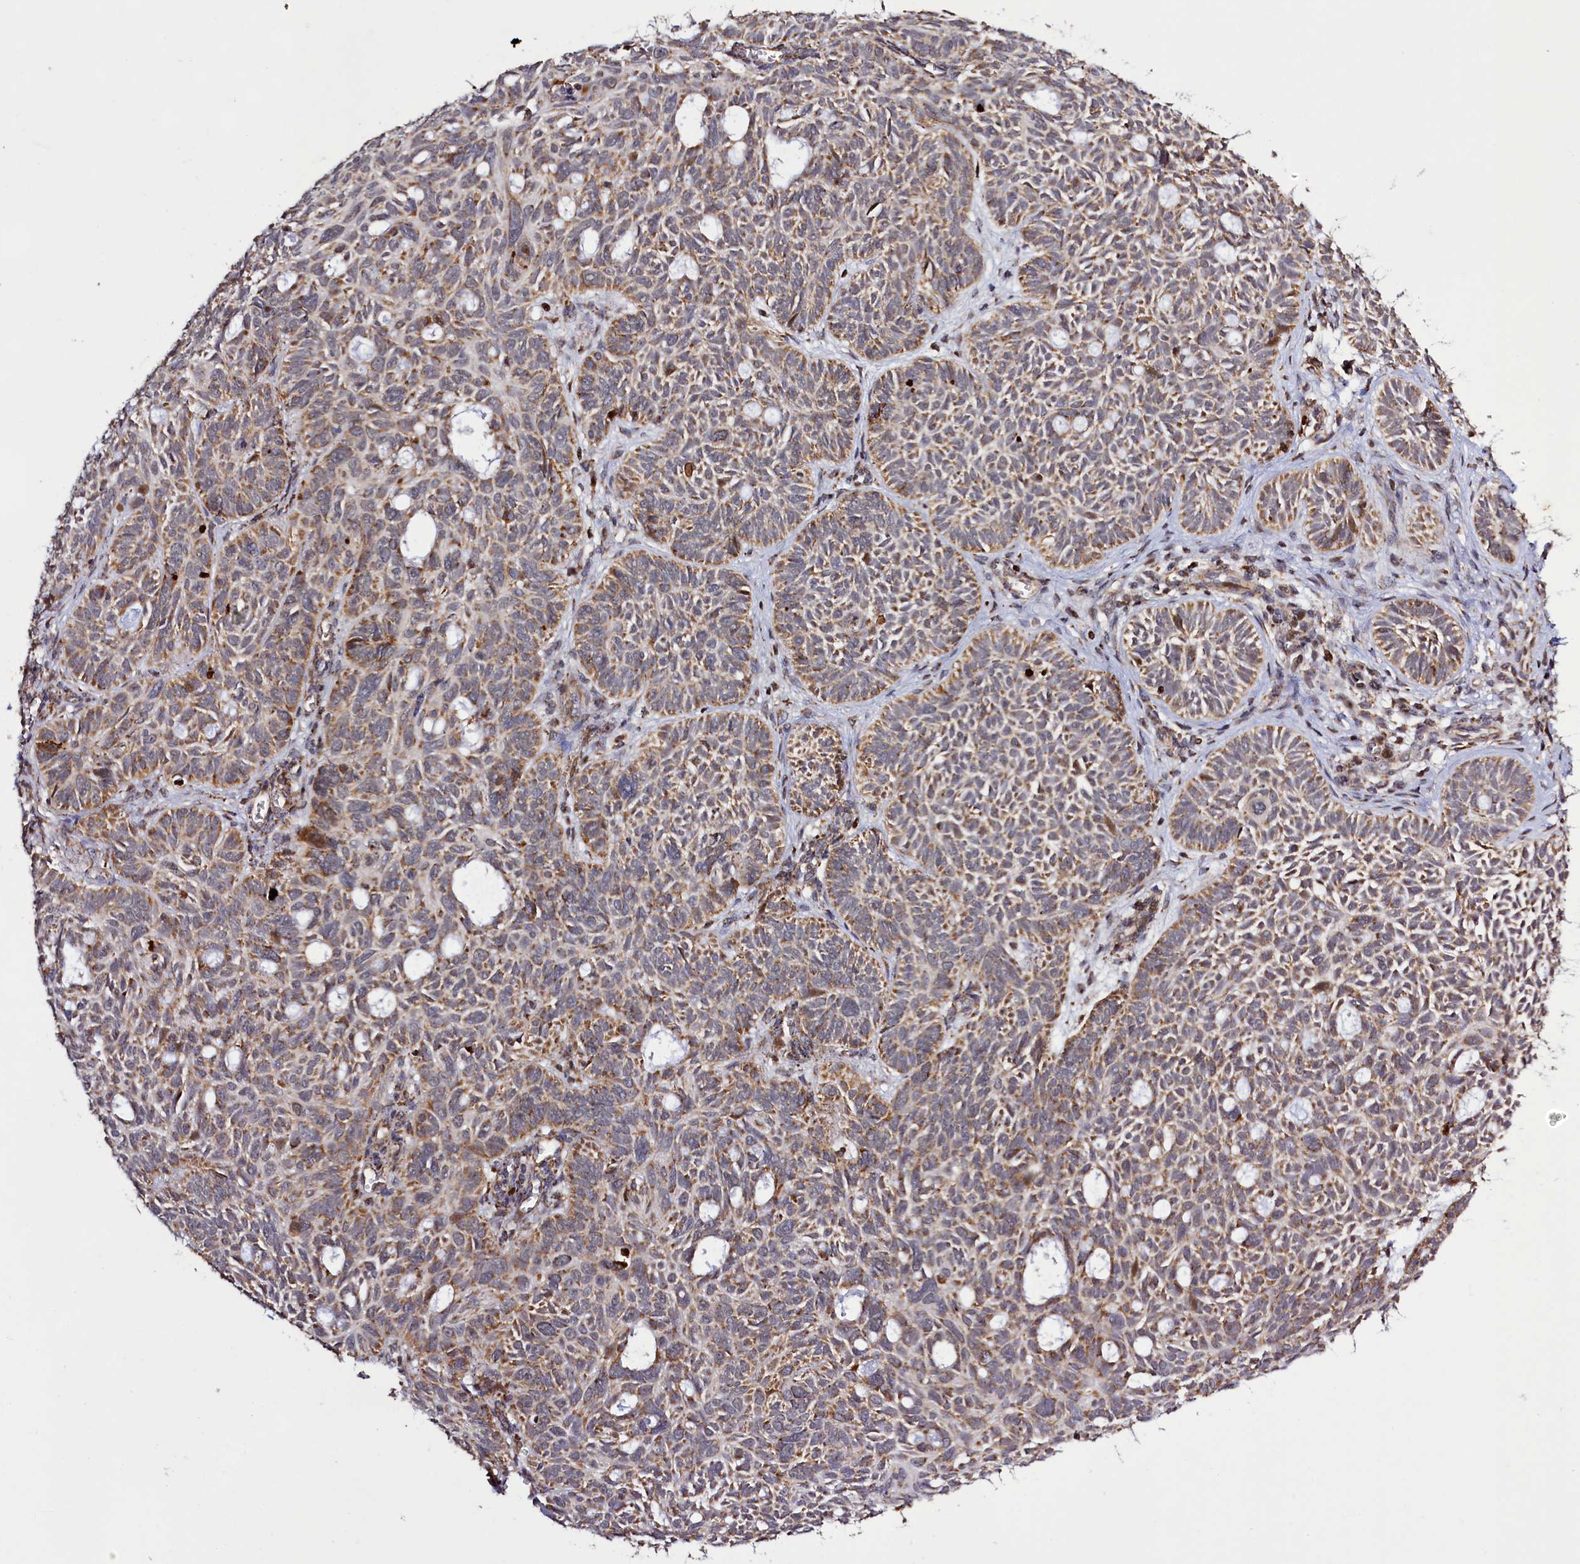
{"staining": {"intensity": "moderate", "quantity": ">75%", "location": "cytoplasmic/membranous"}, "tissue": "skin cancer", "cell_type": "Tumor cells", "image_type": "cancer", "snomed": [{"axis": "morphology", "description": "Basal cell carcinoma"}, {"axis": "topography", "description": "Skin"}], "caption": "Immunohistochemistry staining of skin basal cell carcinoma, which displays medium levels of moderate cytoplasmic/membranous staining in about >75% of tumor cells indicating moderate cytoplasmic/membranous protein expression. The staining was performed using DAB (3,3'-diaminobenzidine) (brown) for protein detection and nuclei were counterstained in hematoxylin (blue).", "gene": "DYNC2H1", "patient": {"sex": "male", "age": 69}}